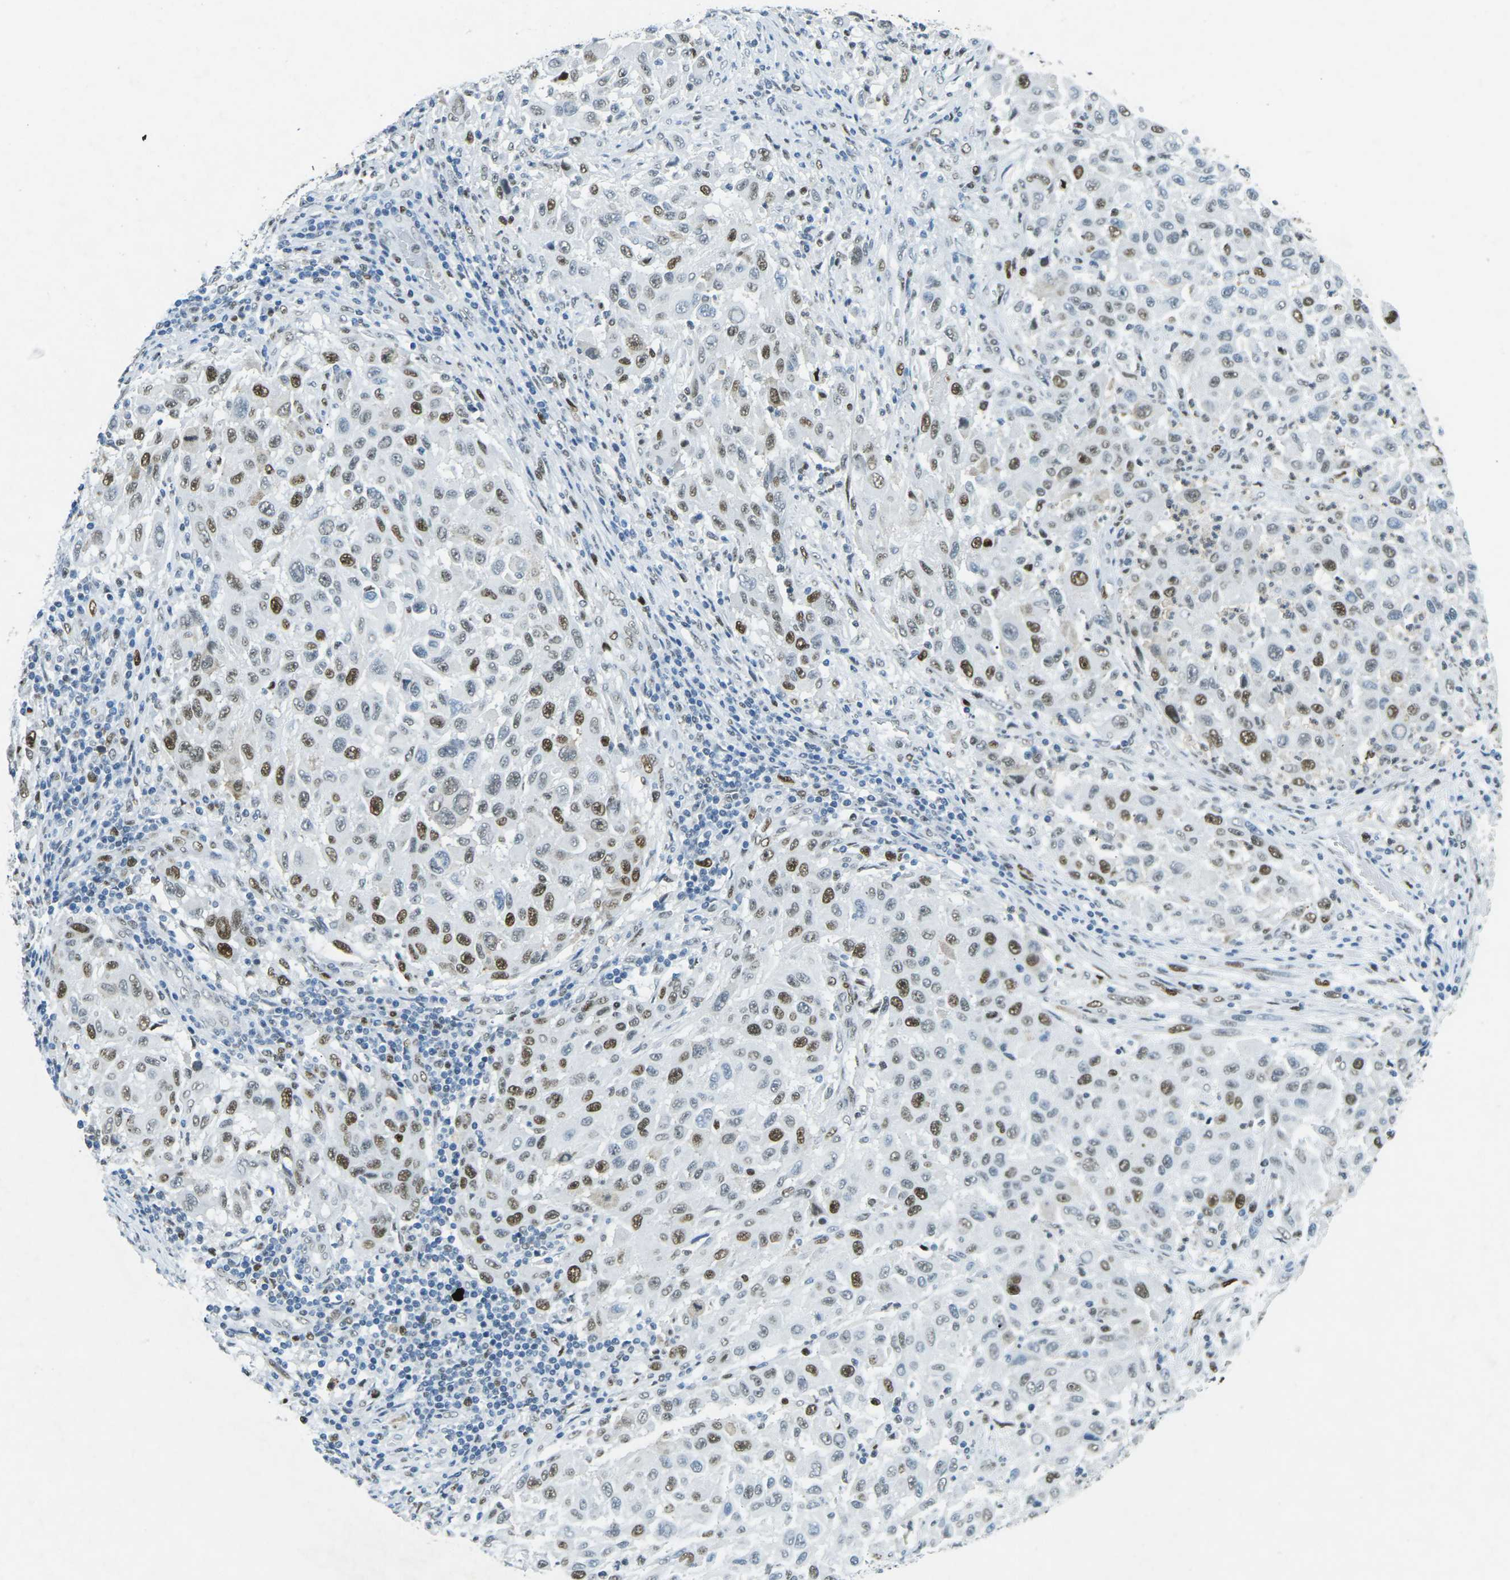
{"staining": {"intensity": "moderate", "quantity": ">75%", "location": "nuclear"}, "tissue": "melanoma", "cell_type": "Tumor cells", "image_type": "cancer", "snomed": [{"axis": "morphology", "description": "Malignant melanoma, Metastatic site"}, {"axis": "topography", "description": "Lymph node"}], "caption": "An IHC micrograph of tumor tissue is shown. Protein staining in brown highlights moderate nuclear positivity in malignant melanoma (metastatic site) within tumor cells.", "gene": "RB1", "patient": {"sex": "male", "age": 61}}